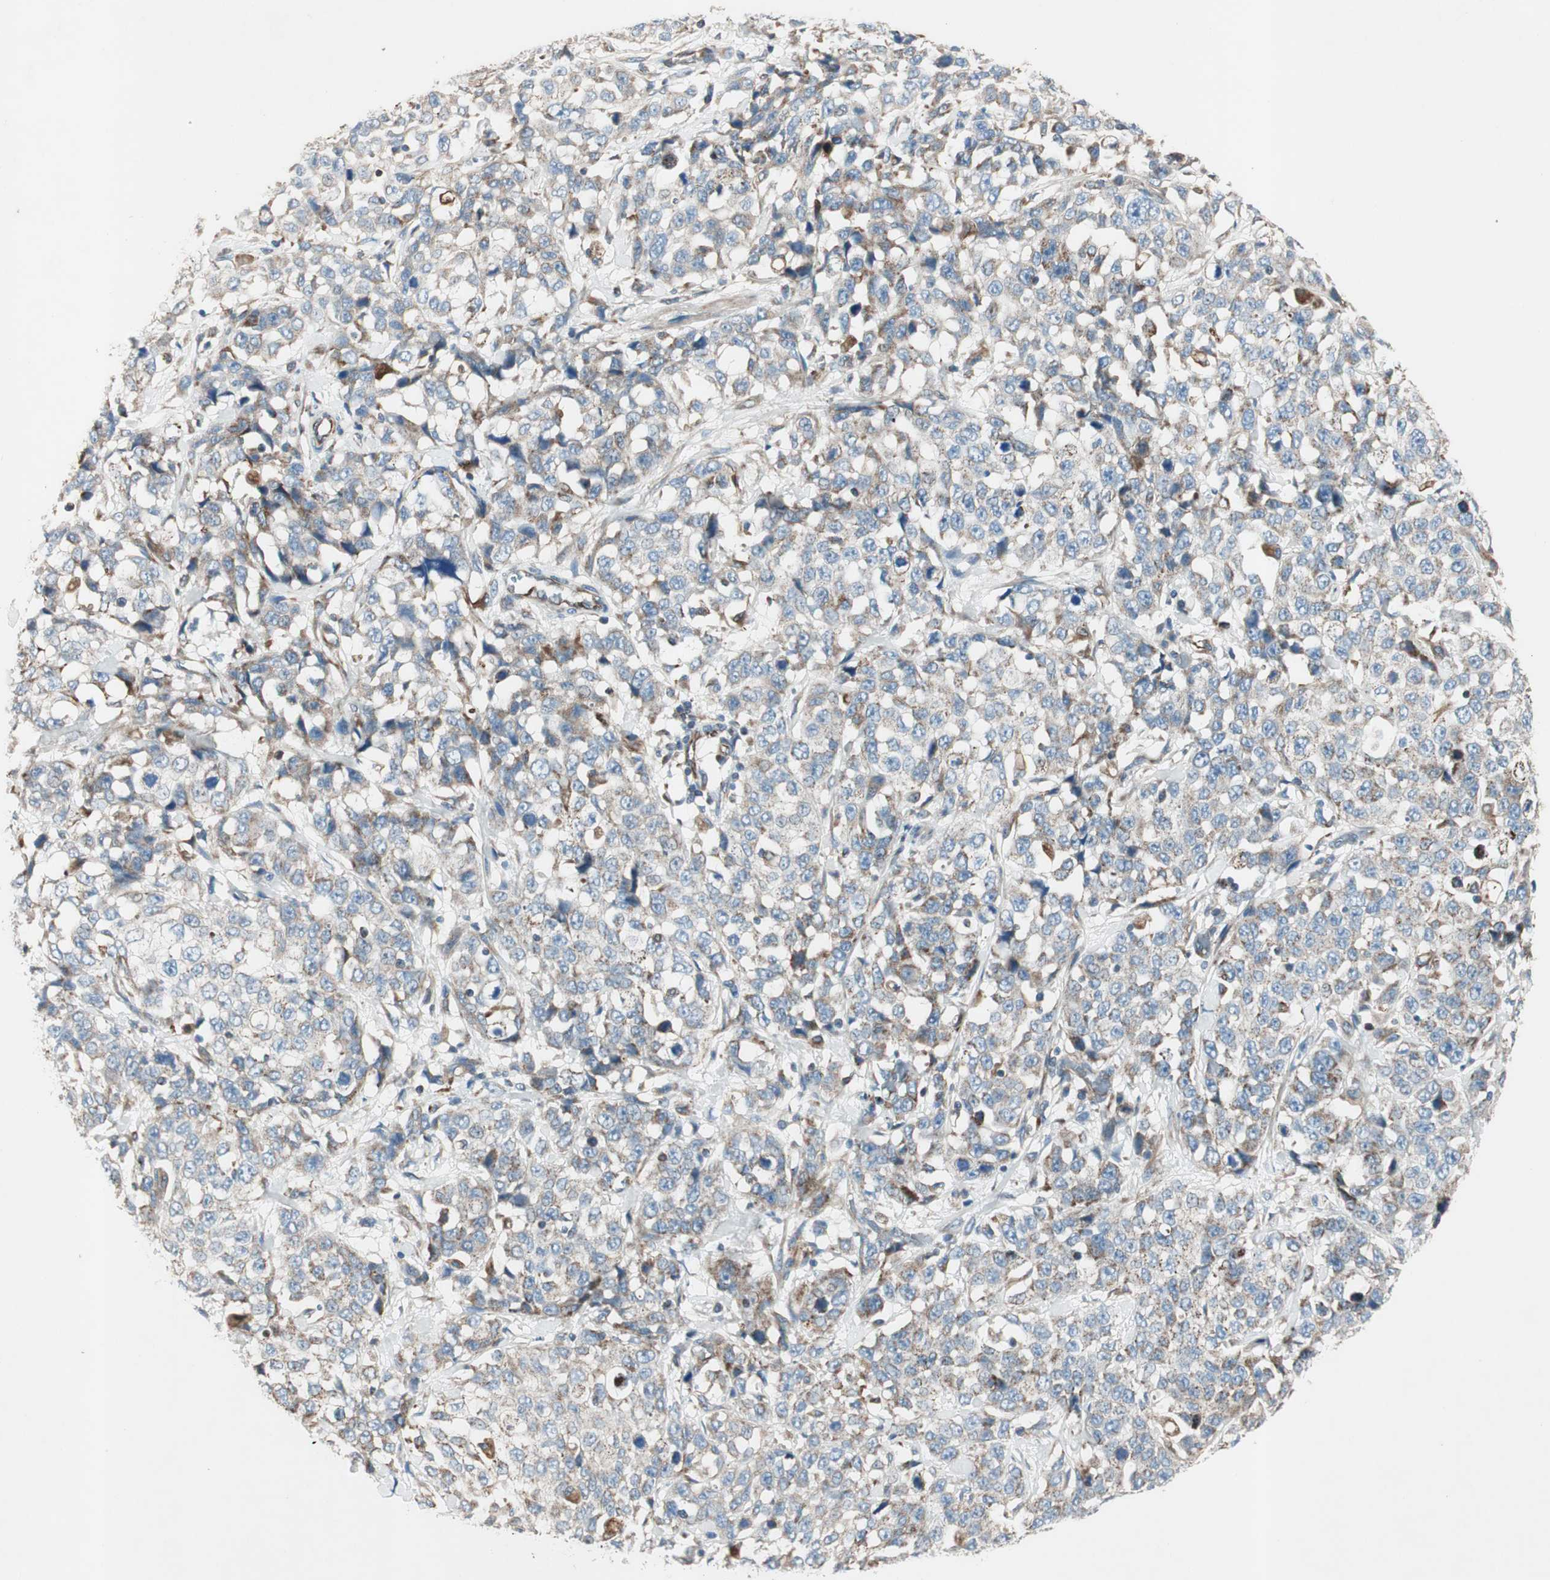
{"staining": {"intensity": "weak", "quantity": "25%-75%", "location": "cytoplasmic/membranous"}, "tissue": "stomach cancer", "cell_type": "Tumor cells", "image_type": "cancer", "snomed": [{"axis": "morphology", "description": "Normal tissue, NOS"}, {"axis": "morphology", "description": "Adenocarcinoma, NOS"}, {"axis": "topography", "description": "Stomach"}], "caption": "Protein staining of stomach cancer tissue demonstrates weak cytoplasmic/membranous staining in approximately 25%-75% of tumor cells.", "gene": "SRCIN1", "patient": {"sex": "male", "age": 48}}